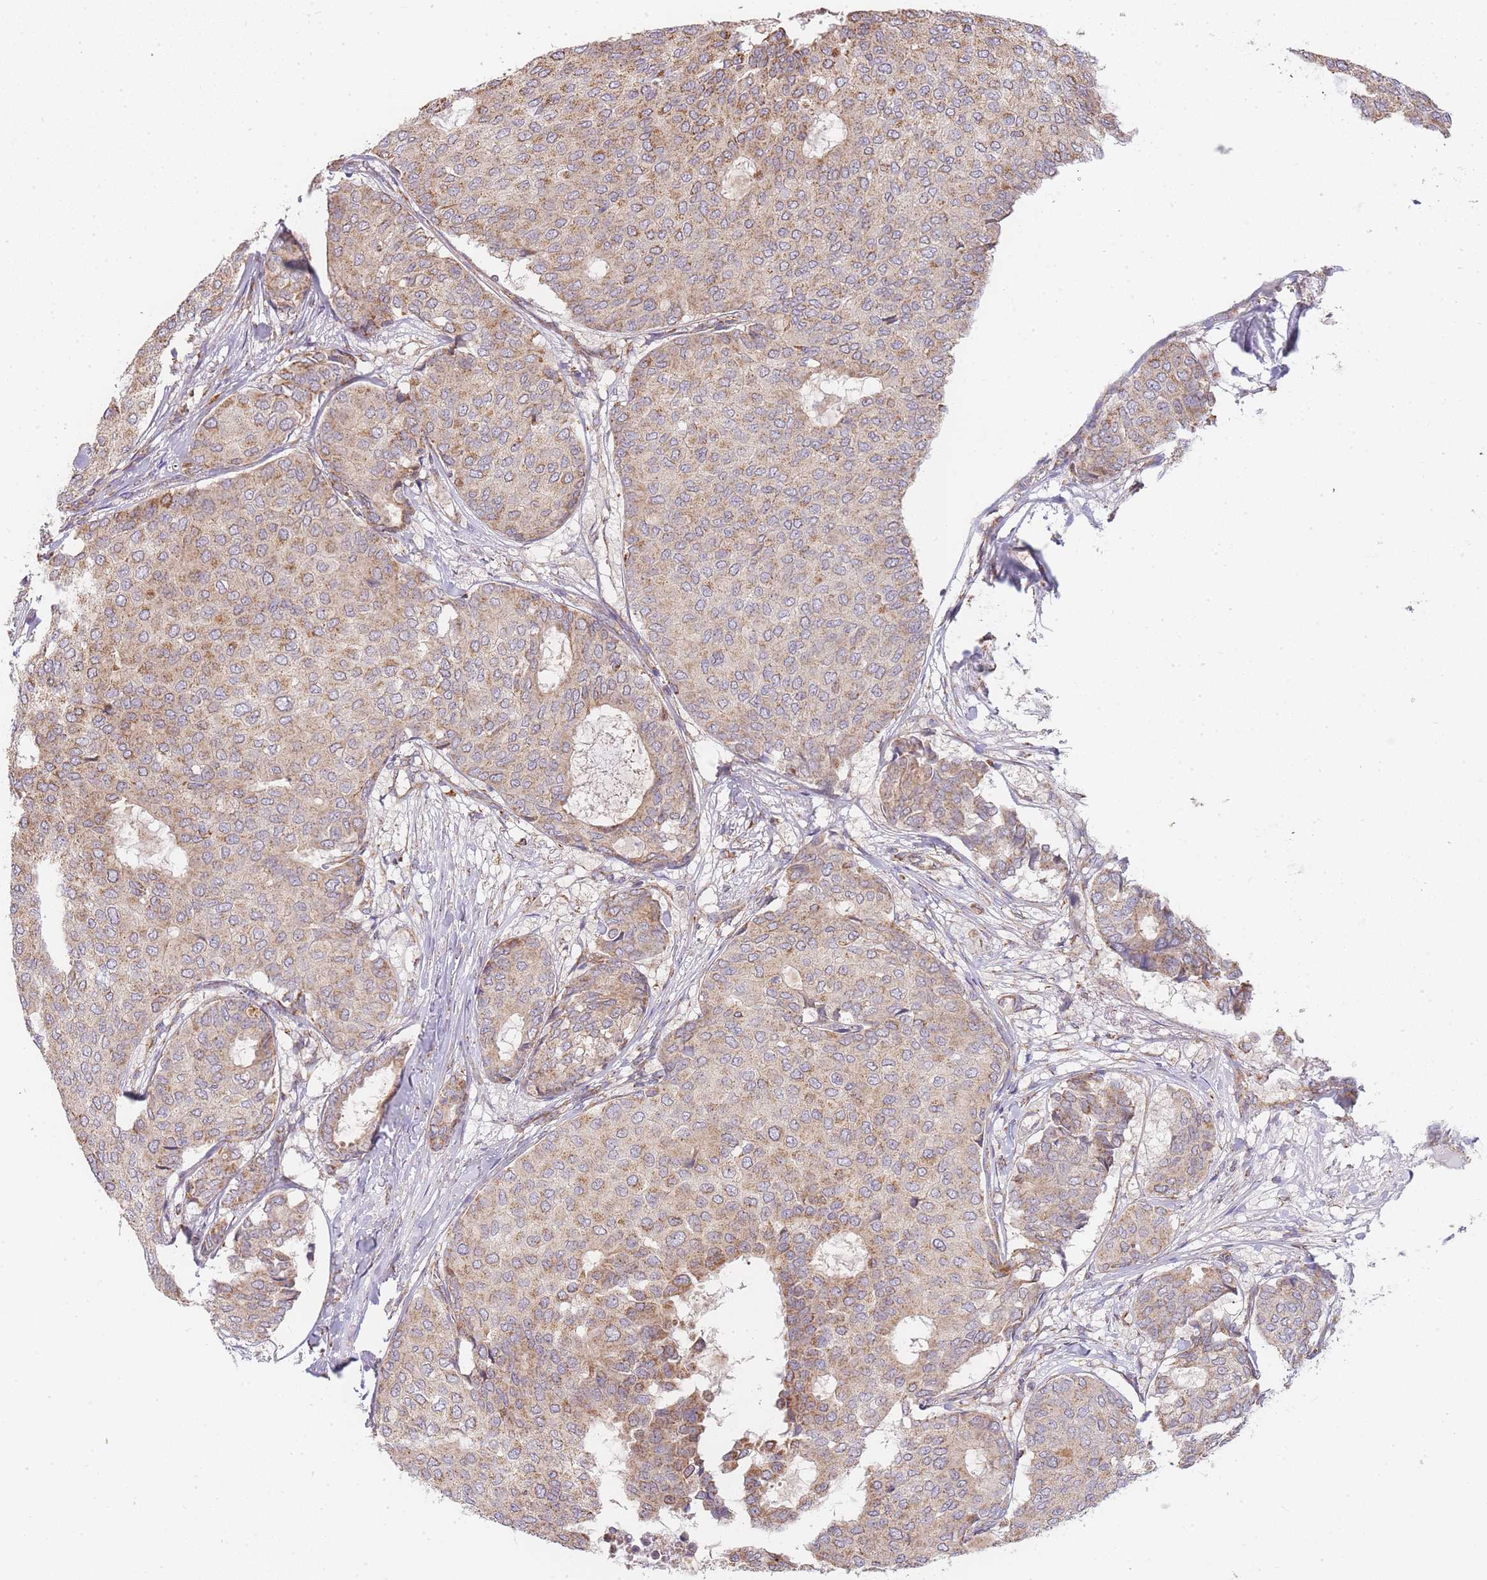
{"staining": {"intensity": "moderate", "quantity": ">75%", "location": "cytoplasmic/membranous"}, "tissue": "breast cancer", "cell_type": "Tumor cells", "image_type": "cancer", "snomed": [{"axis": "morphology", "description": "Duct carcinoma"}, {"axis": "topography", "description": "Breast"}], "caption": "Immunohistochemistry (IHC) (DAB (3,3'-diaminobenzidine)) staining of human breast cancer exhibits moderate cytoplasmic/membranous protein staining in about >75% of tumor cells.", "gene": "ADCY9", "patient": {"sex": "female", "age": 75}}